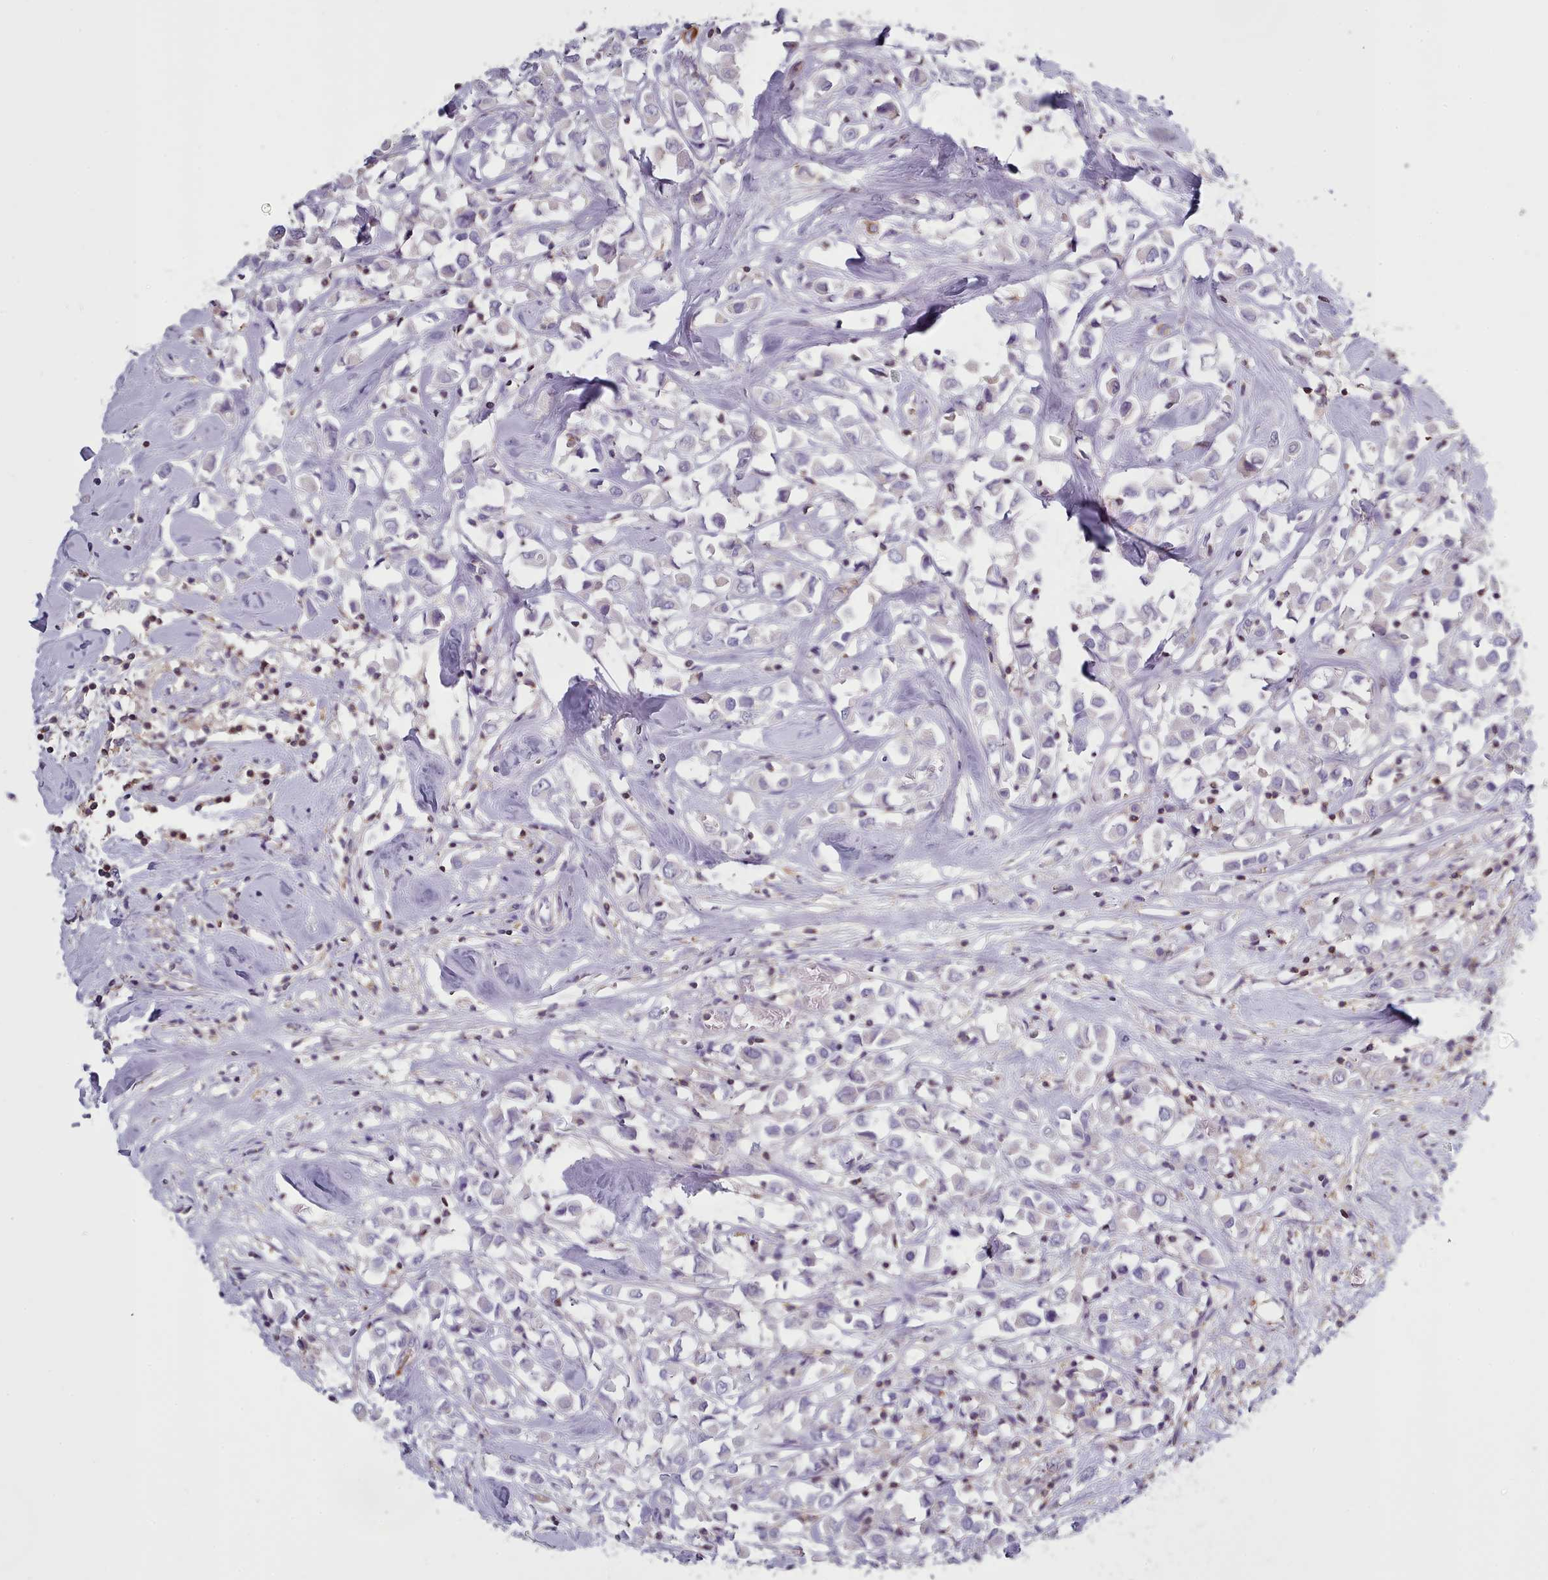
{"staining": {"intensity": "negative", "quantity": "none", "location": "none"}, "tissue": "breast cancer", "cell_type": "Tumor cells", "image_type": "cancer", "snomed": [{"axis": "morphology", "description": "Duct carcinoma"}, {"axis": "topography", "description": "Breast"}], "caption": "Immunohistochemistry of invasive ductal carcinoma (breast) shows no positivity in tumor cells.", "gene": "RAC2", "patient": {"sex": "female", "age": 61}}